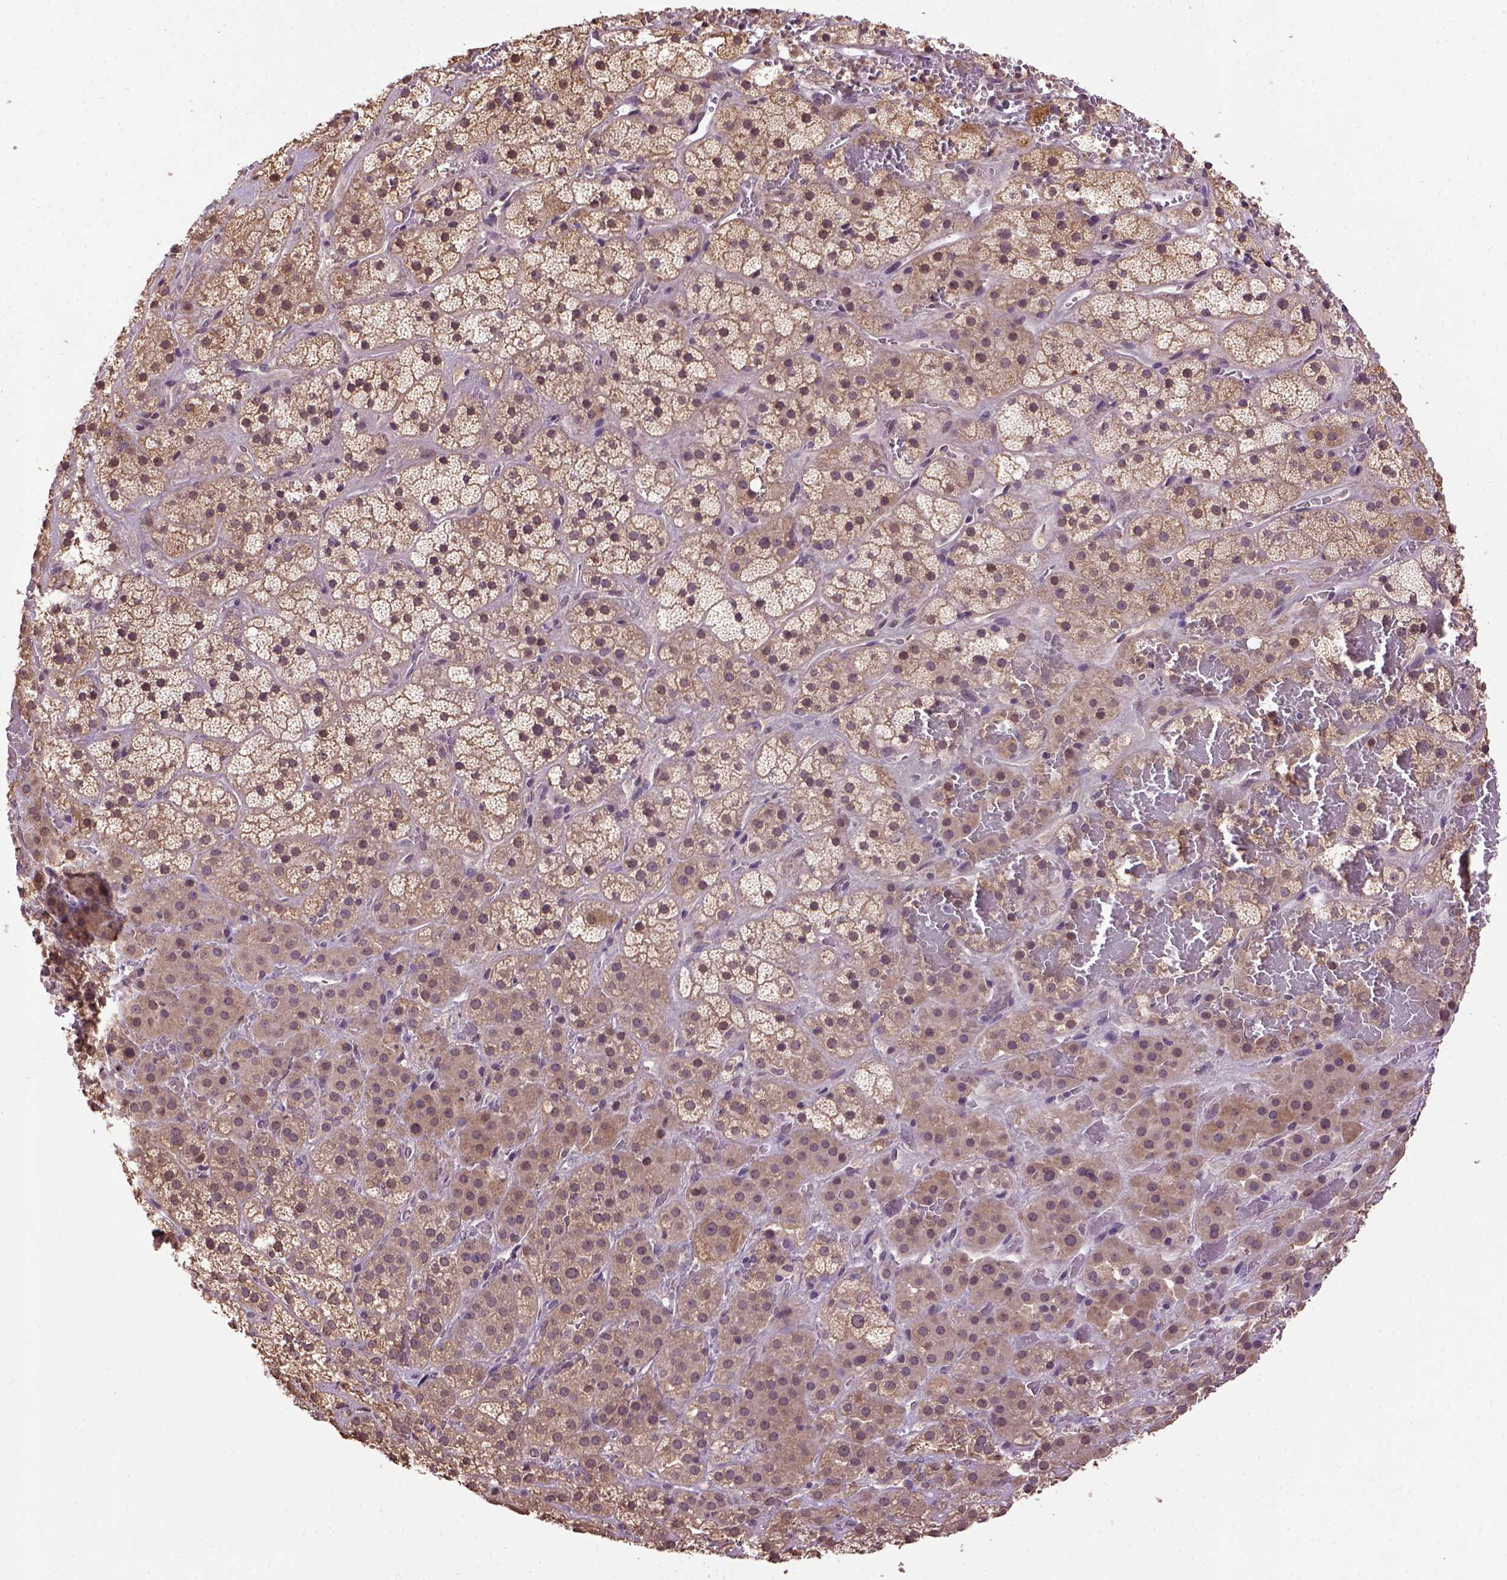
{"staining": {"intensity": "moderate", "quantity": "25%-75%", "location": "cytoplasmic/membranous"}, "tissue": "adrenal gland", "cell_type": "Glandular cells", "image_type": "normal", "snomed": [{"axis": "morphology", "description": "Normal tissue, NOS"}, {"axis": "topography", "description": "Adrenal gland"}], "caption": "Immunohistochemical staining of benign adrenal gland shows medium levels of moderate cytoplasmic/membranous expression in approximately 25%-75% of glandular cells.", "gene": "WDR17", "patient": {"sex": "male", "age": 57}}